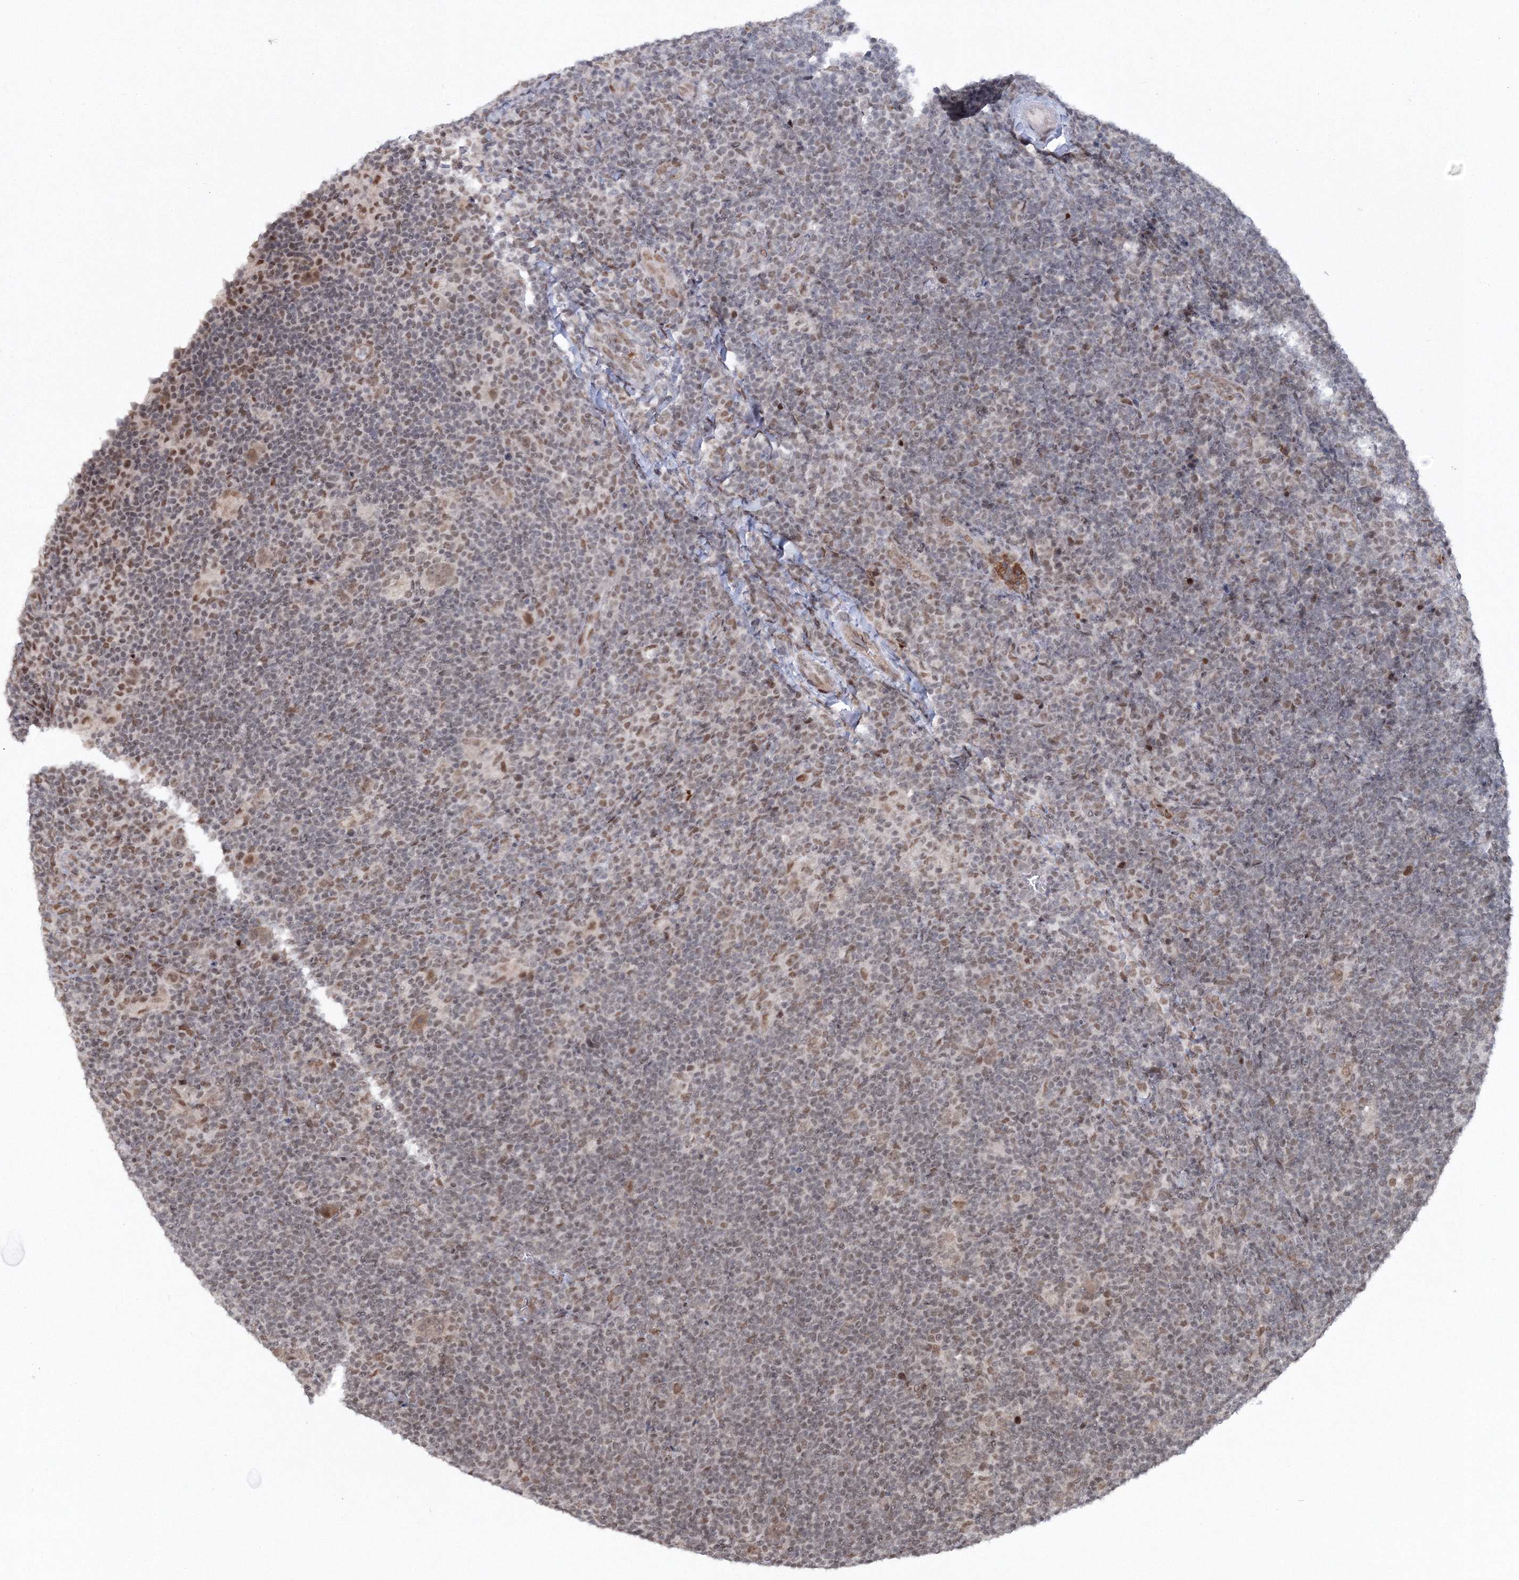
{"staining": {"intensity": "moderate", "quantity": ">75%", "location": "cytoplasmic/membranous,nuclear"}, "tissue": "lymphoma", "cell_type": "Tumor cells", "image_type": "cancer", "snomed": [{"axis": "morphology", "description": "Hodgkin's disease, NOS"}, {"axis": "topography", "description": "Lymph node"}], "caption": "An immunohistochemistry (IHC) photomicrograph of neoplastic tissue is shown. Protein staining in brown shows moderate cytoplasmic/membranous and nuclear positivity in Hodgkin's disease within tumor cells.", "gene": "C3orf33", "patient": {"sex": "female", "age": 57}}